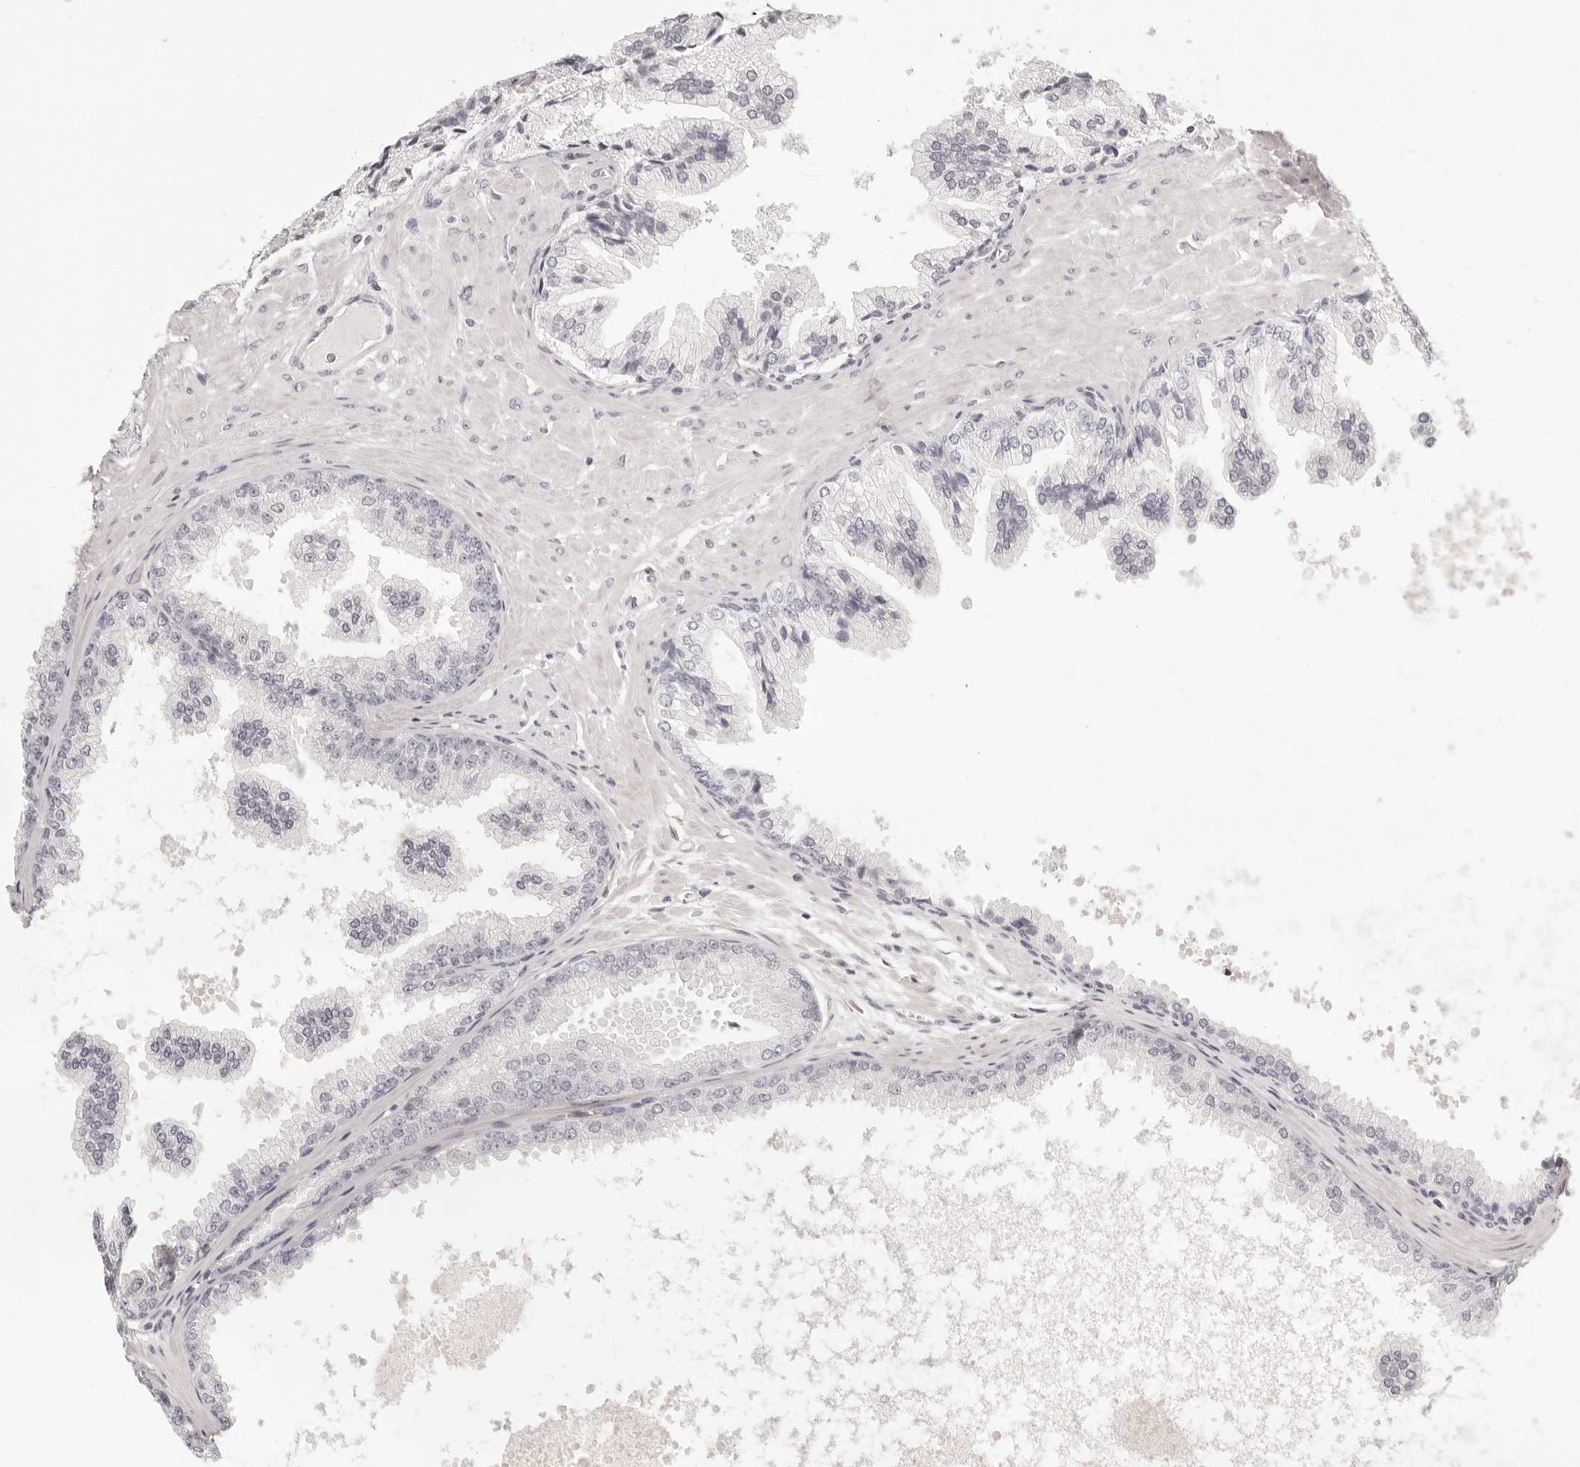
{"staining": {"intensity": "negative", "quantity": "none", "location": "none"}, "tissue": "prostate cancer", "cell_type": "Tumor cells", "image_type": "cancer", "snomed": [{"axis": "morphology", "description": "Adenocarcinoma, Low grade"}, {"axis": "topography", "description": "Prostate"}], "caption": "Immunohistochemical staining of low-grade adenocarcinoma (prostate) exhibits no significant staining in tumor cells. (Stains: DAB immunohistochemistry (IHC) with hematoxylin counter stain, Microscopy: brightfield microscopy at high magnification).", "gene": "FABP1", "patient": {"sex": "male", "age": 63}}